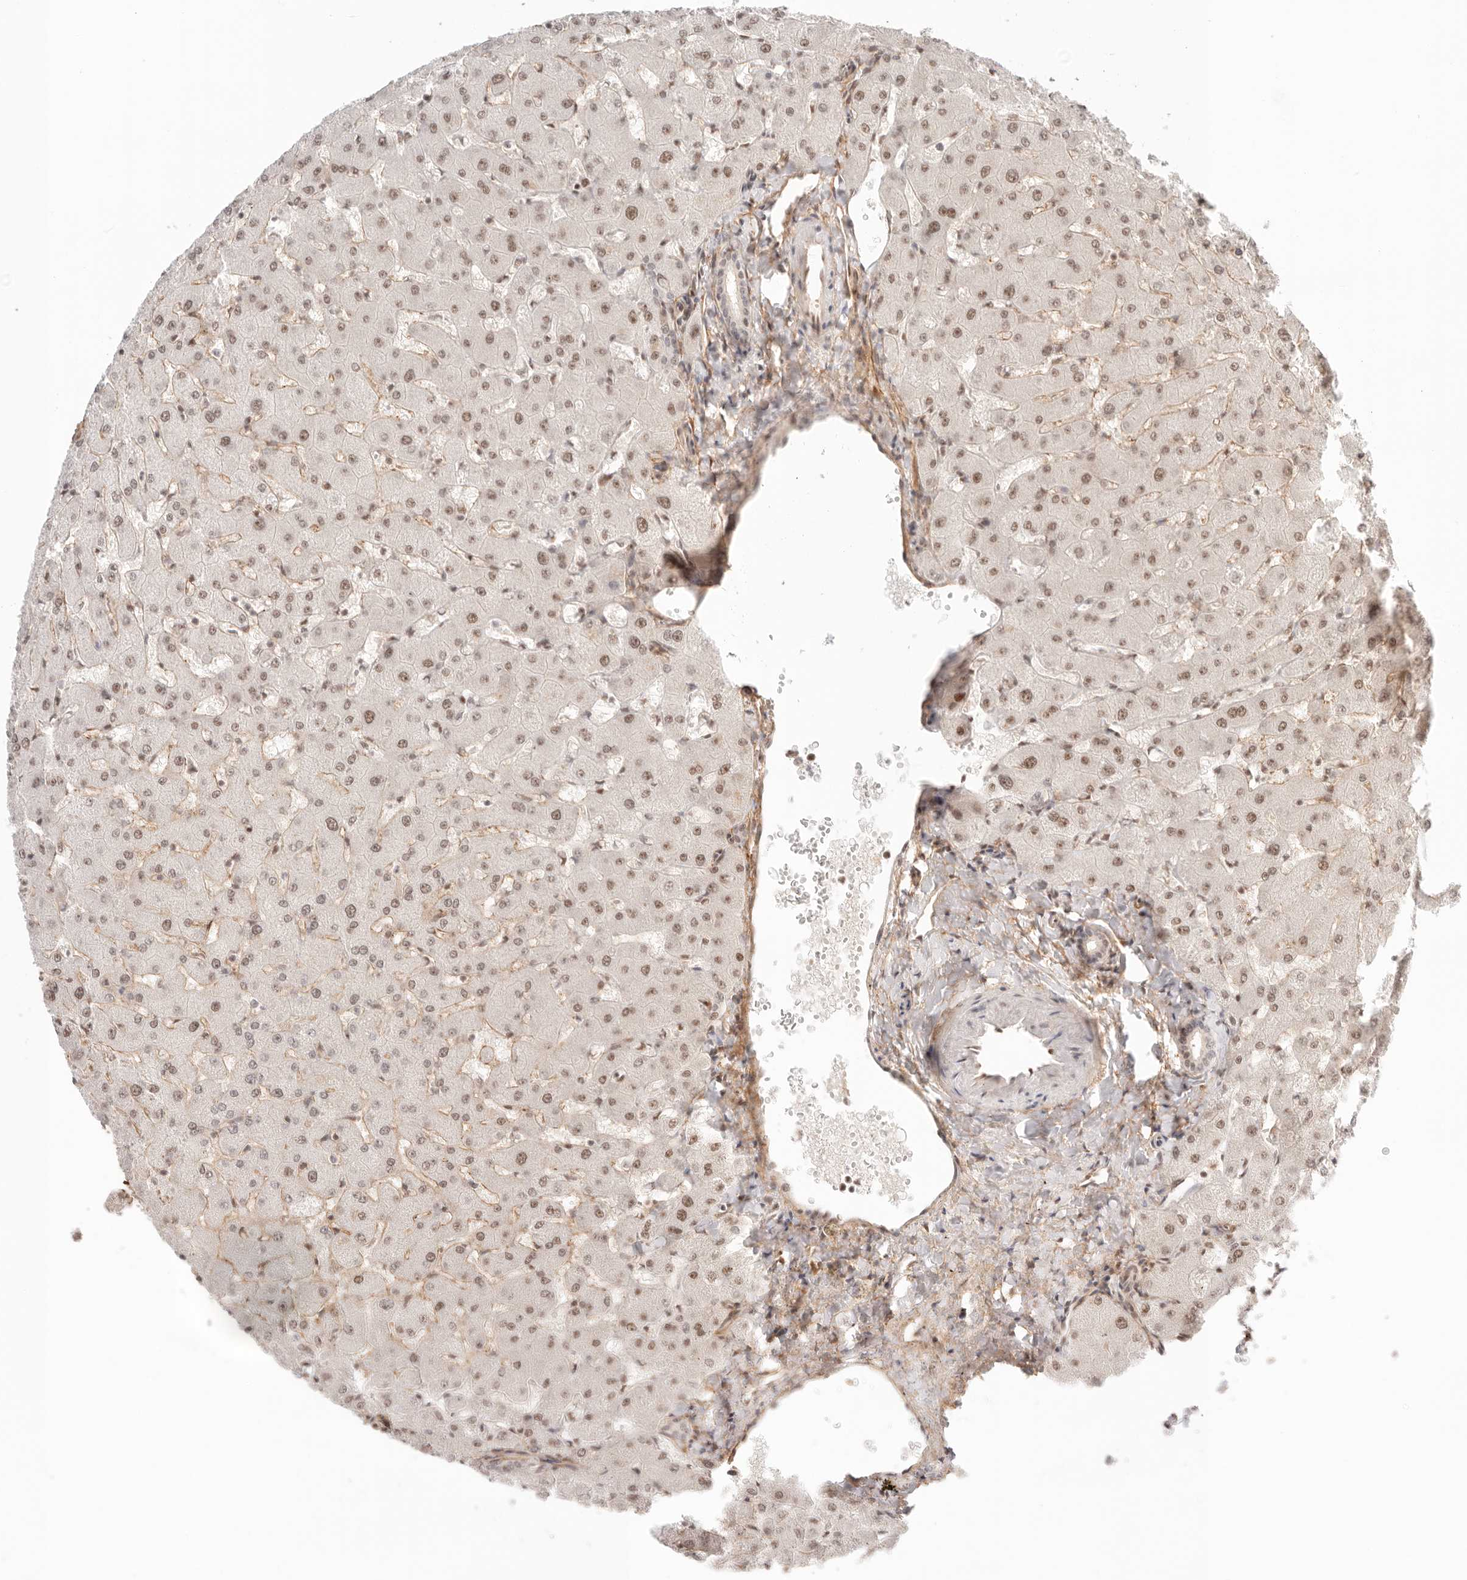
{"staining": {"intensity": "moderate", "quantity": "<25%", "location": "nuclear"}, "tissue": "liver", "cell_type": "Cholangiocytes", "image_type": "normal", "snomed": [{"axis": "morphology", "description": "Normal tissue, NOS"}, {"axis": "topography", "description": "Liver"}], "caption": "This histopathology image reveals IHC staining of unremarkable liver, with low moderate nuclear staining in approximately <25% of cholangiocytes.", "gene": "GTF2E2", "patient": {"sex": "female", "age": 63}}